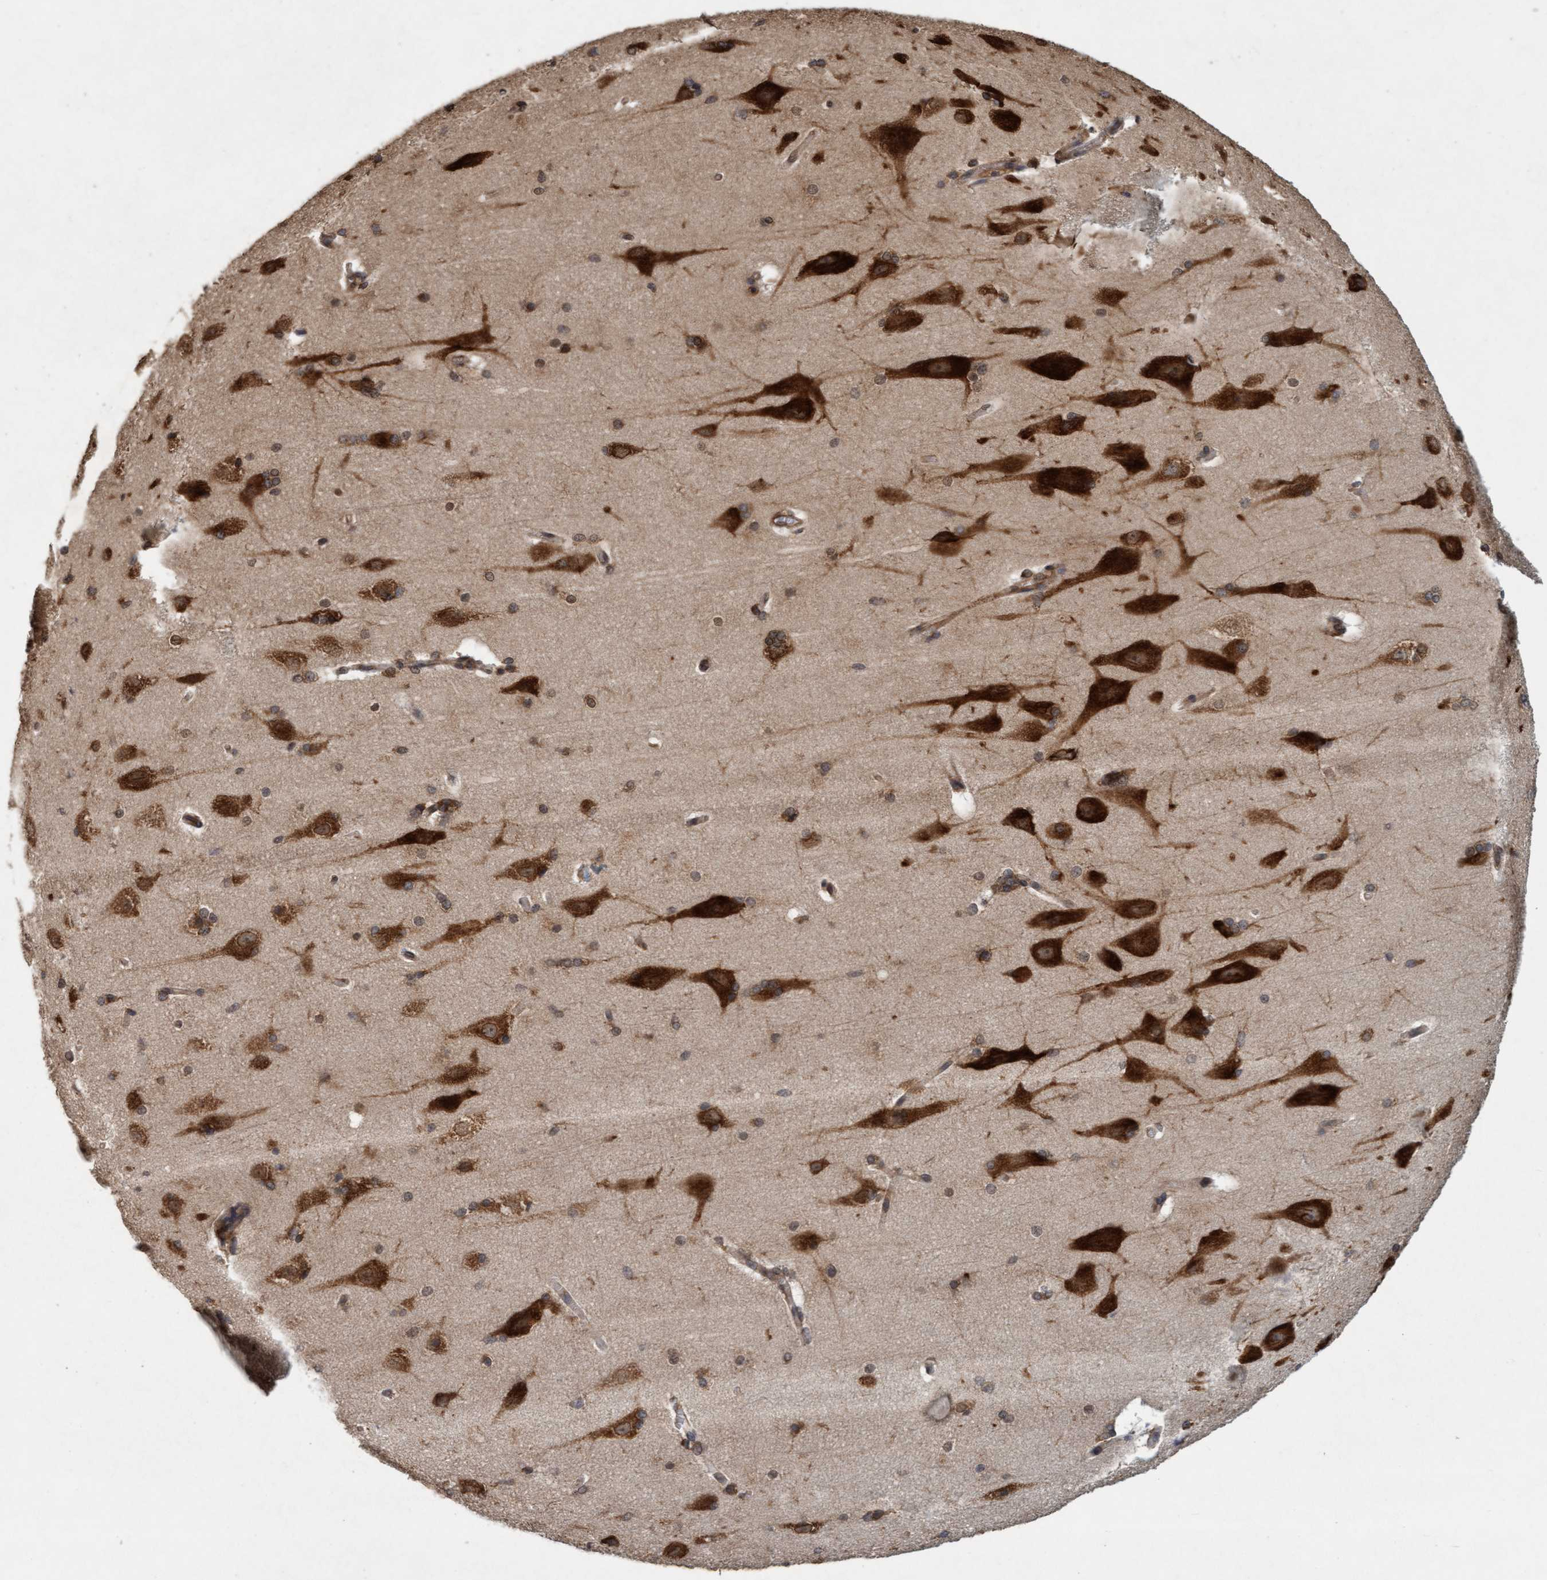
{"staining": {"intensity": "moderate", "quantity": ">75%", "location": "cytoplasmic/membranous"}, "tissue": "cerebral cortex", "cell_type": "Endothelial cells", "image_type": "normal", "snomed": [{"axis": "morphology", "description": "Normal tissue, NOS"}, {"axis": "topography", "description": "Cerebral cortex"}, {"axis": "topography", "description": "Hippocampus"}], "caption": "Moderate cytoplasmic/membranous protein expression is seen in about >75% of endothelial cells in cerebral cortex.", "gene": "FXR2", "patient": {"sex": "female", "age": 19}}